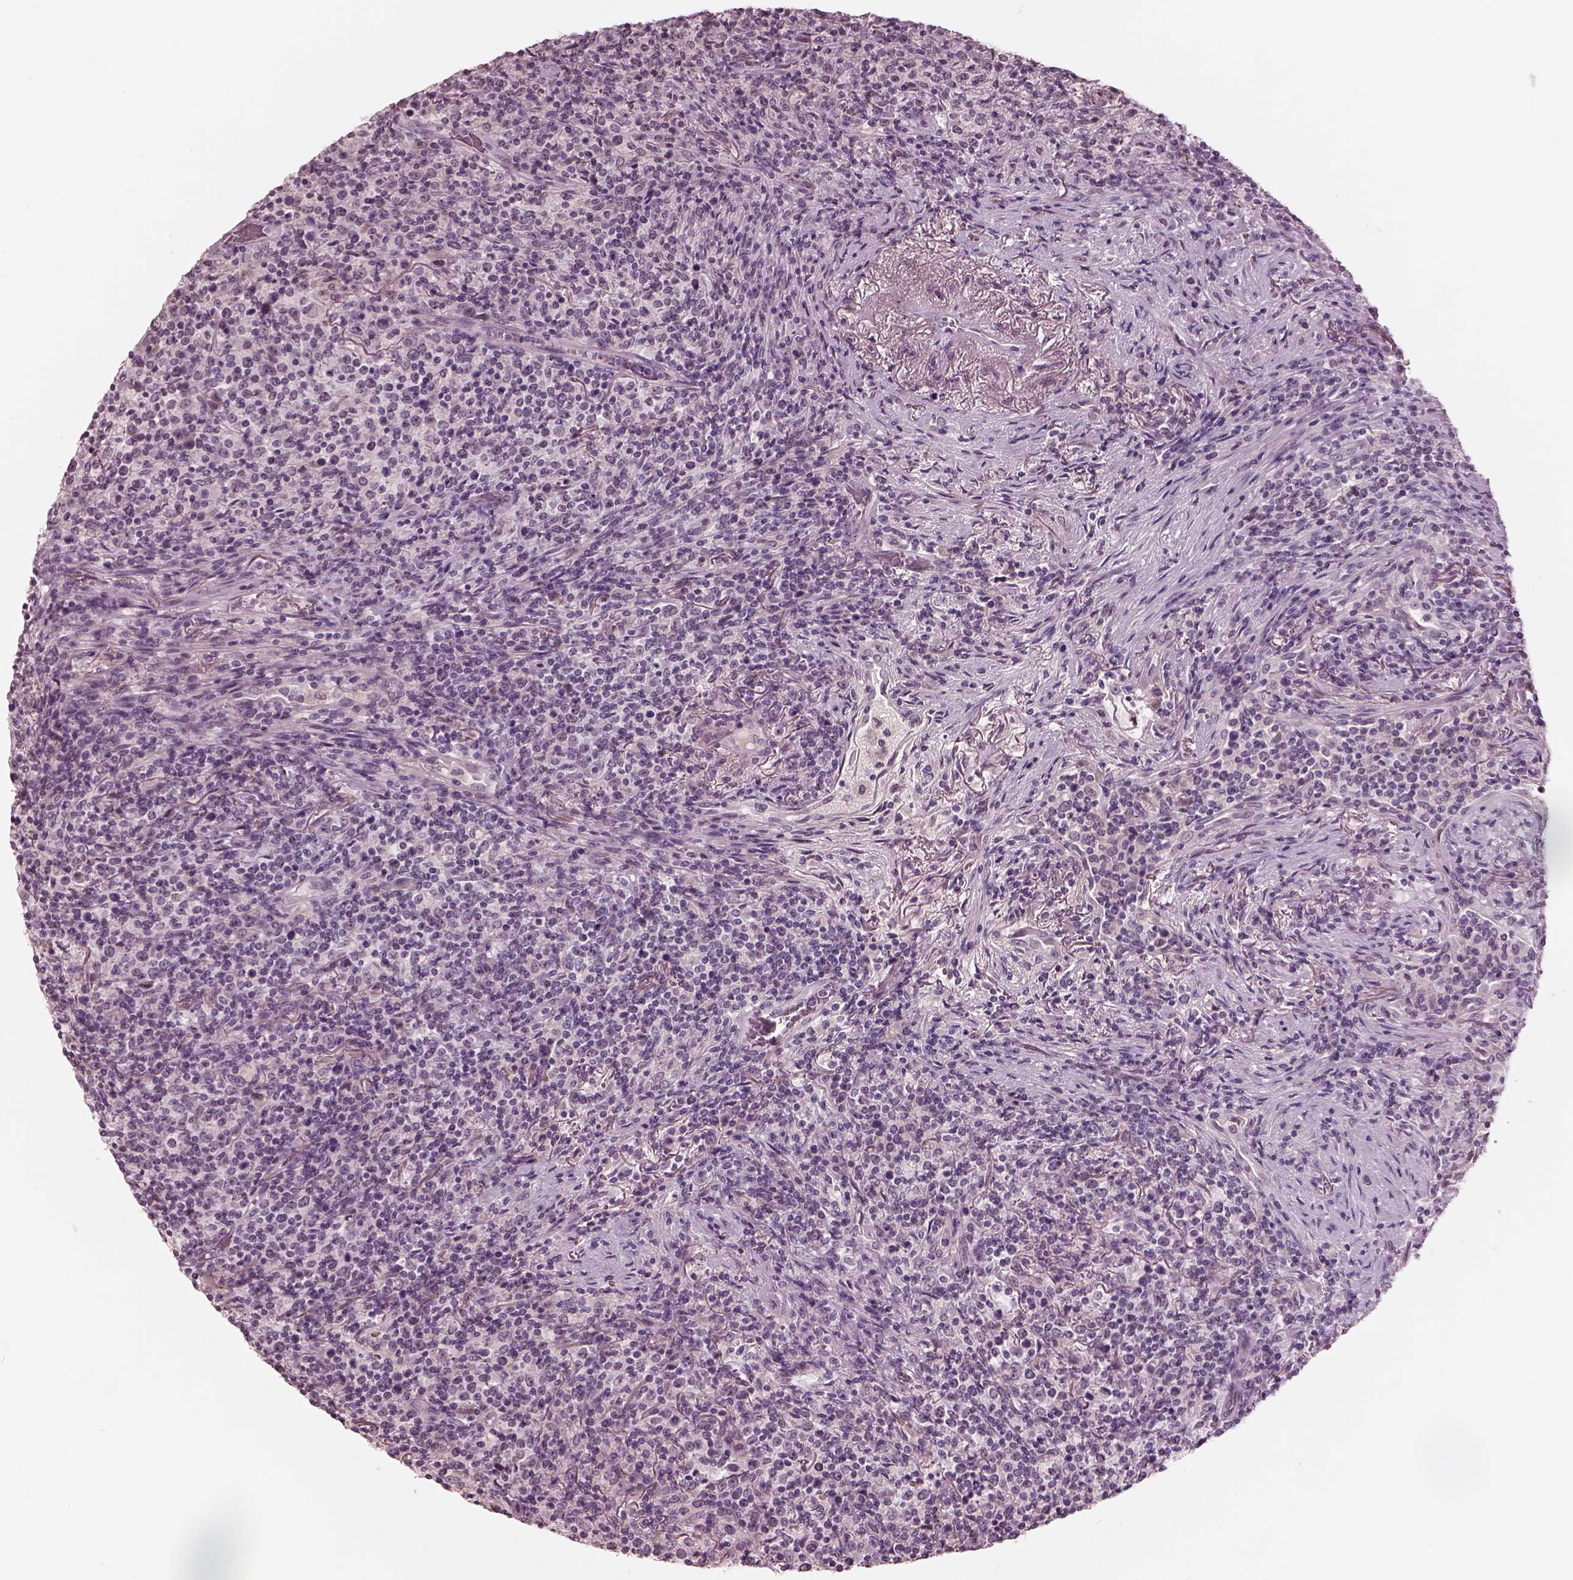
{"staining": {"intensity": "negative", "quantity": "none", "location": "none"}, "tissue": "lymphoma", "cell_type": "Tumor cells", "image_type": "cancer", "snomed": [{"axis": "morphology", "description": "Malignant lymphoma, non-Hodgkin's type, High grade"}, {"axis": "topography", "description": "Lung"}], "caption": "Tumor cells show no significant staining in lymphoma. (DAB IHC visualized using brightfield microscopy, high magnification).", "gene": "GARIN4", "patient": {"sex": "male", "age": 79}}